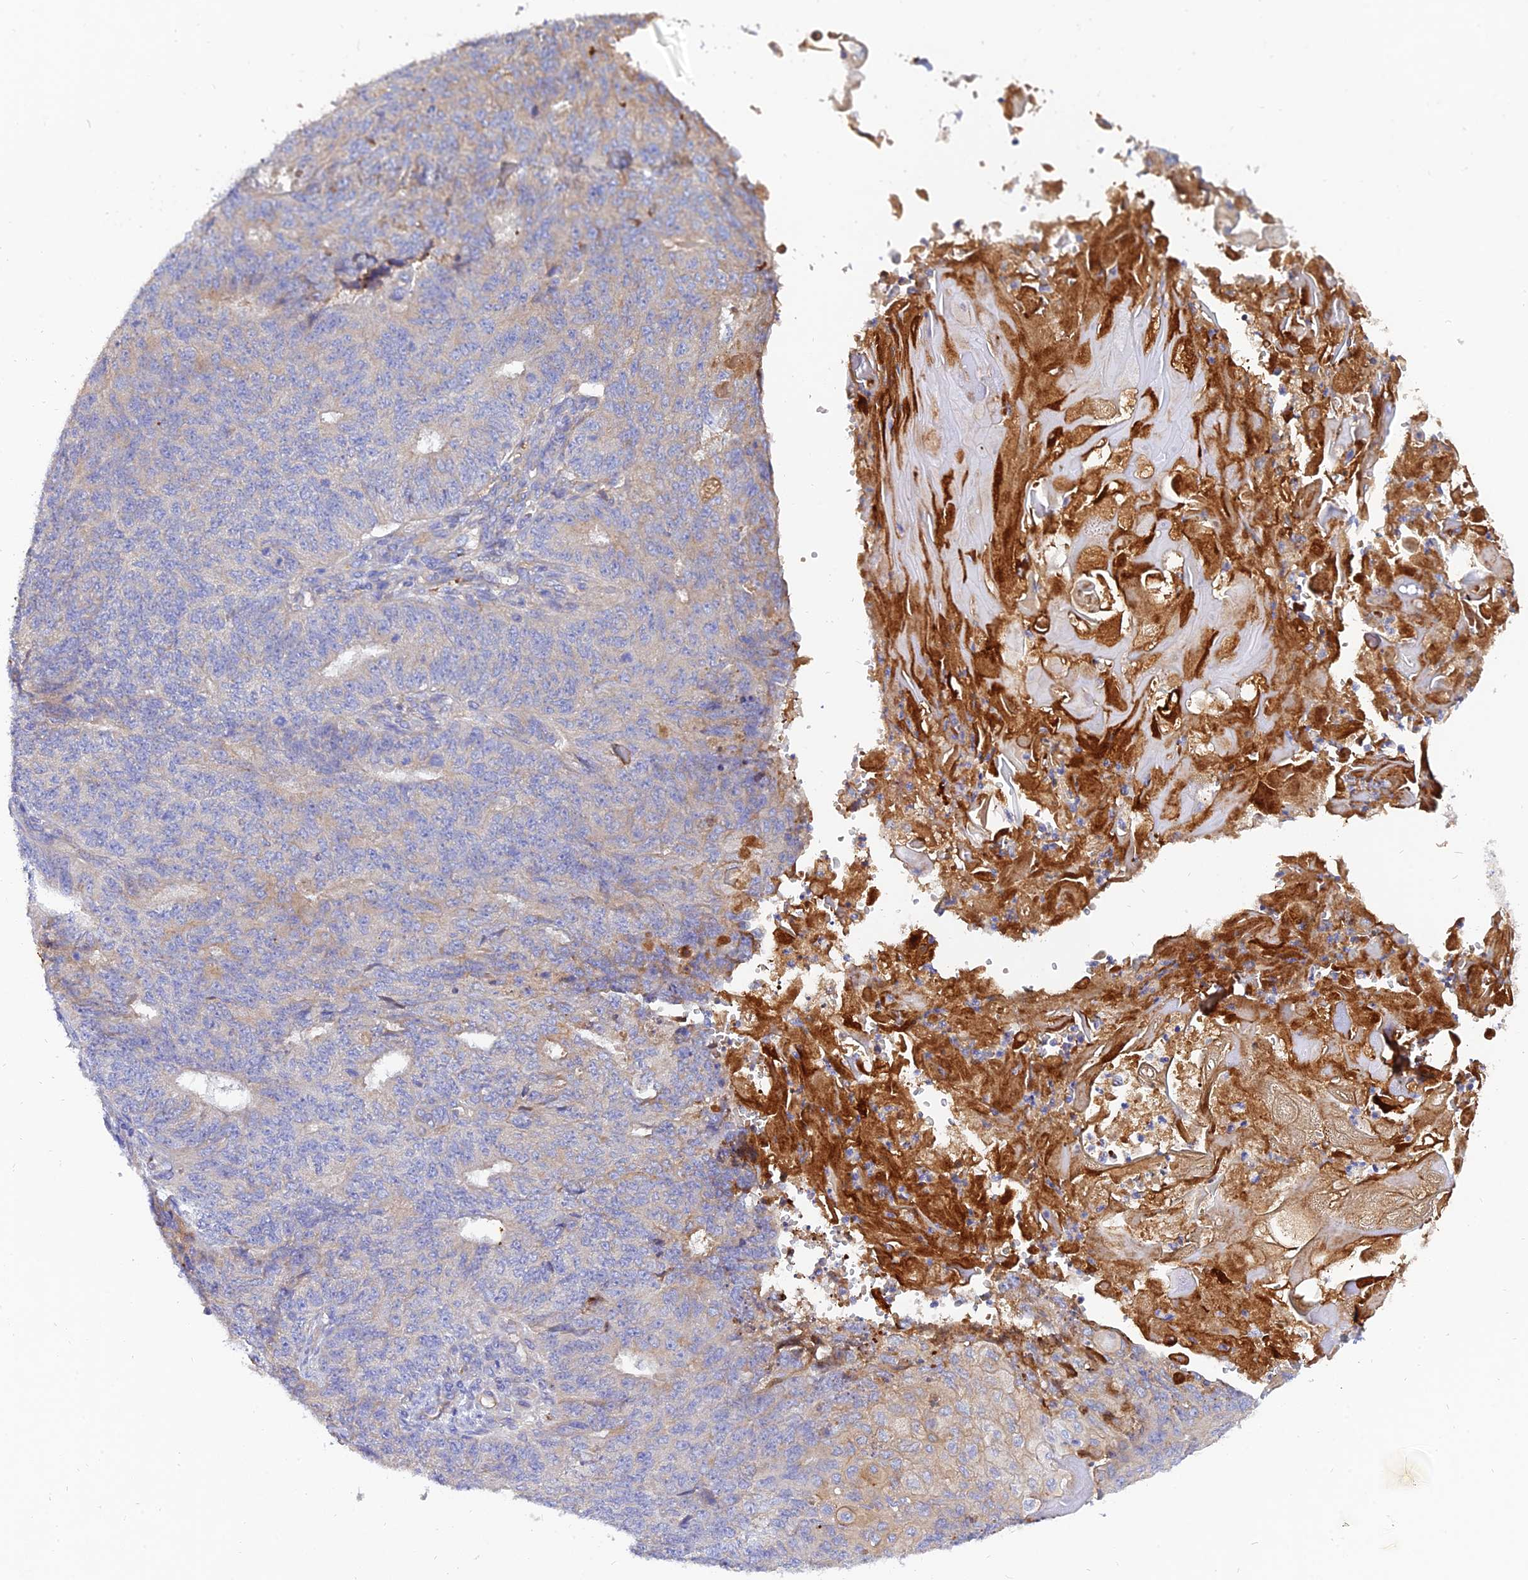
{"staining": {"intensity": "moderate", "quantity": "<25%", "location": "cytoplasmic/membranous"}, "tissue": "endometrial cancer", "cell_type": "Tumor cells", "image_type": "cancer", "snomed": [{"axis": "morphology", "description": "Adenocarcinoma, NOS"}, {"axis": "topography", "description": "Endometrium"}], "caption": "Brown immunohistochemical staining in human endometrial cancer displays moderate cytoplasmic/membranous expression in approximately <25% of tumor cells.", "gene": "MROH1", "patient": {"sex": "female", "age": 32}}